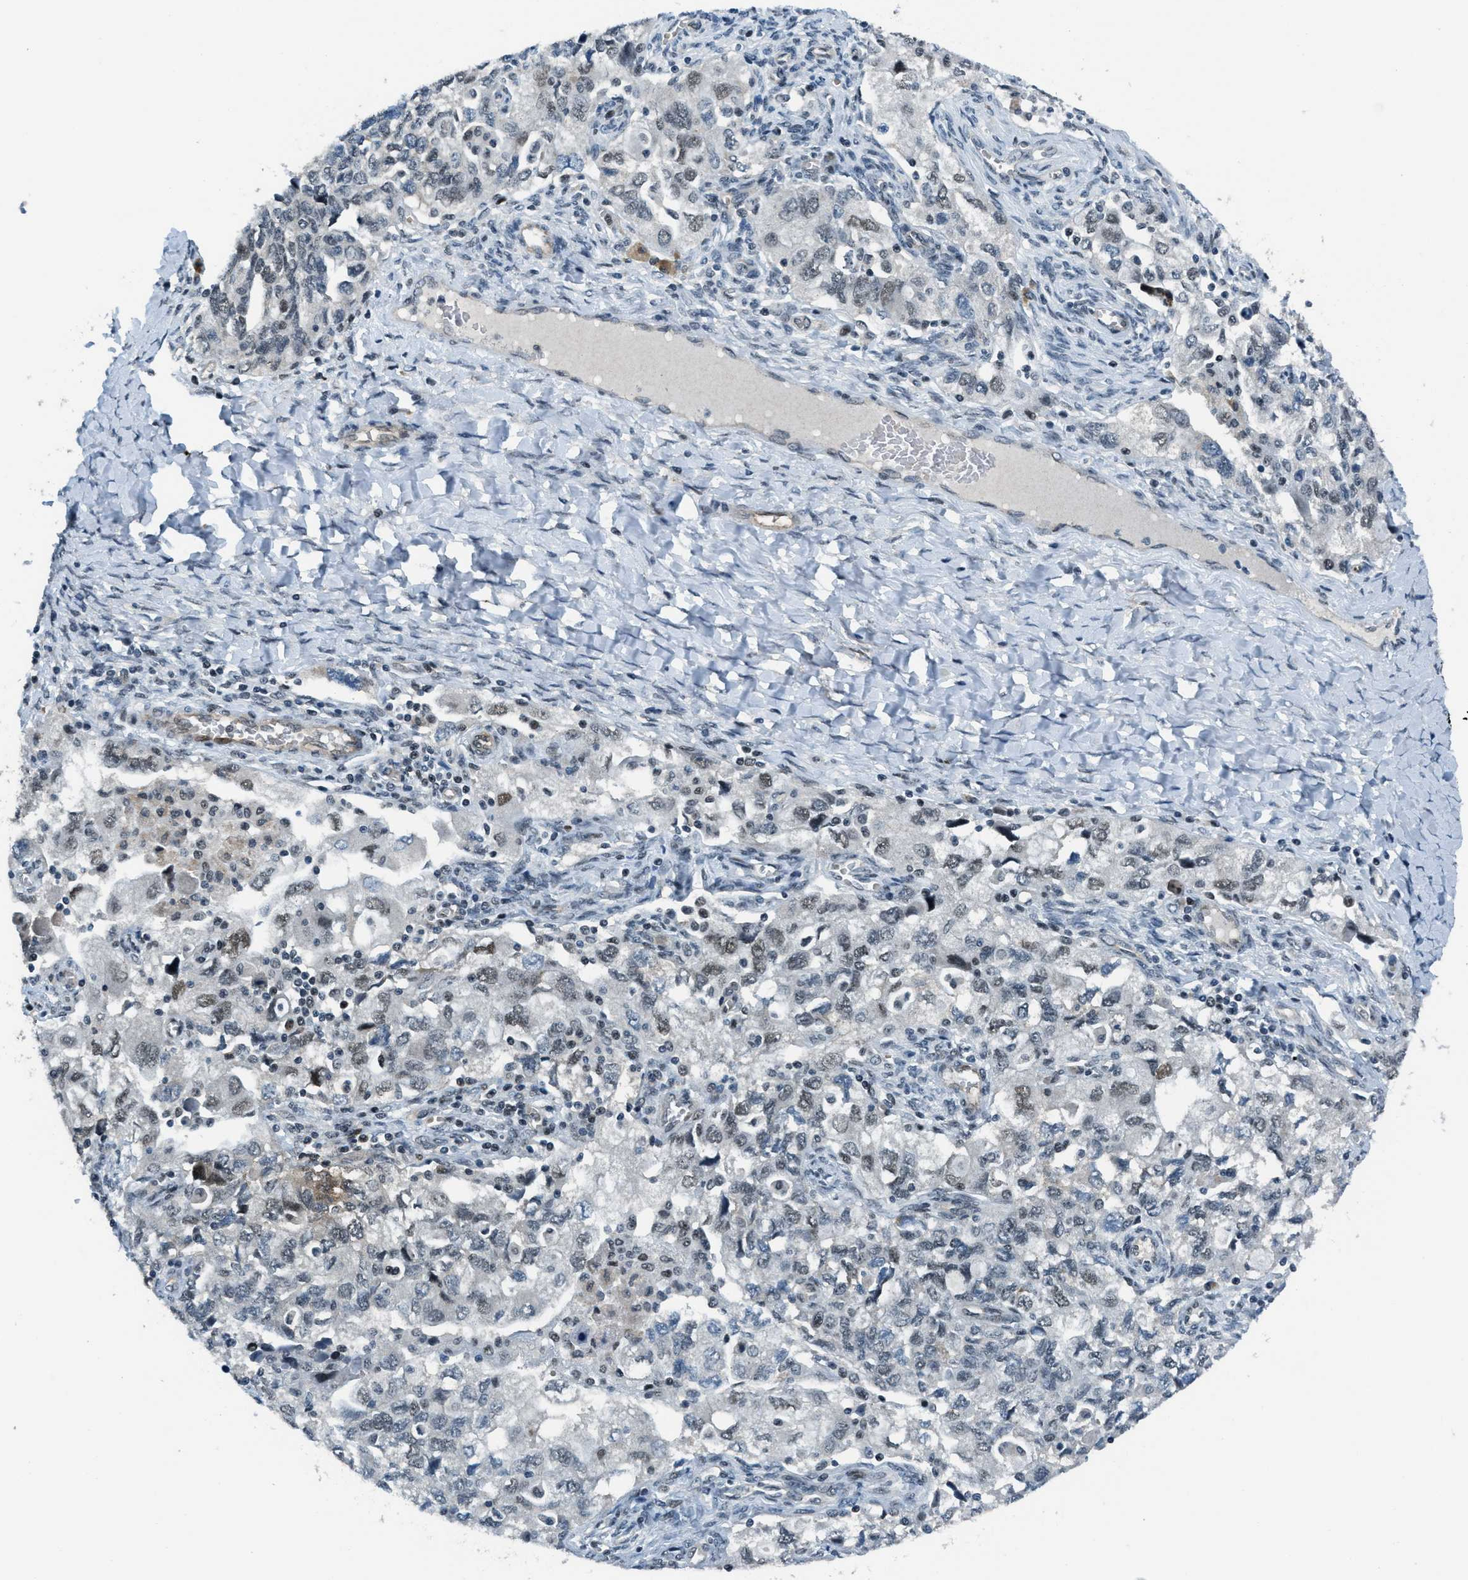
{"staining": {"intensity": "strong", "quantity": "25%-75%", "location": "nuclear"}, "tissue": "ovarian cancer", "cell_type": "Tumor cells", "image_type": "cancer", "snomed": [{"axis": "morphology", "description": "Carcinoma, NOS"}, {"axis": "morphology", "description": "Cystadenocarcinoma, serous, NOS"}, {"axis": "topography", "description": "Ovary"}], "caption": "Immunohistochemical staining of ovarian cancer (serous cystadenocarcinoma) shows high levels of strong nuclear protein positivity in approximately 25%-75% of tumor cells.", "gene": "KLF6", "patient": {"sex": "female", "age": 69}}